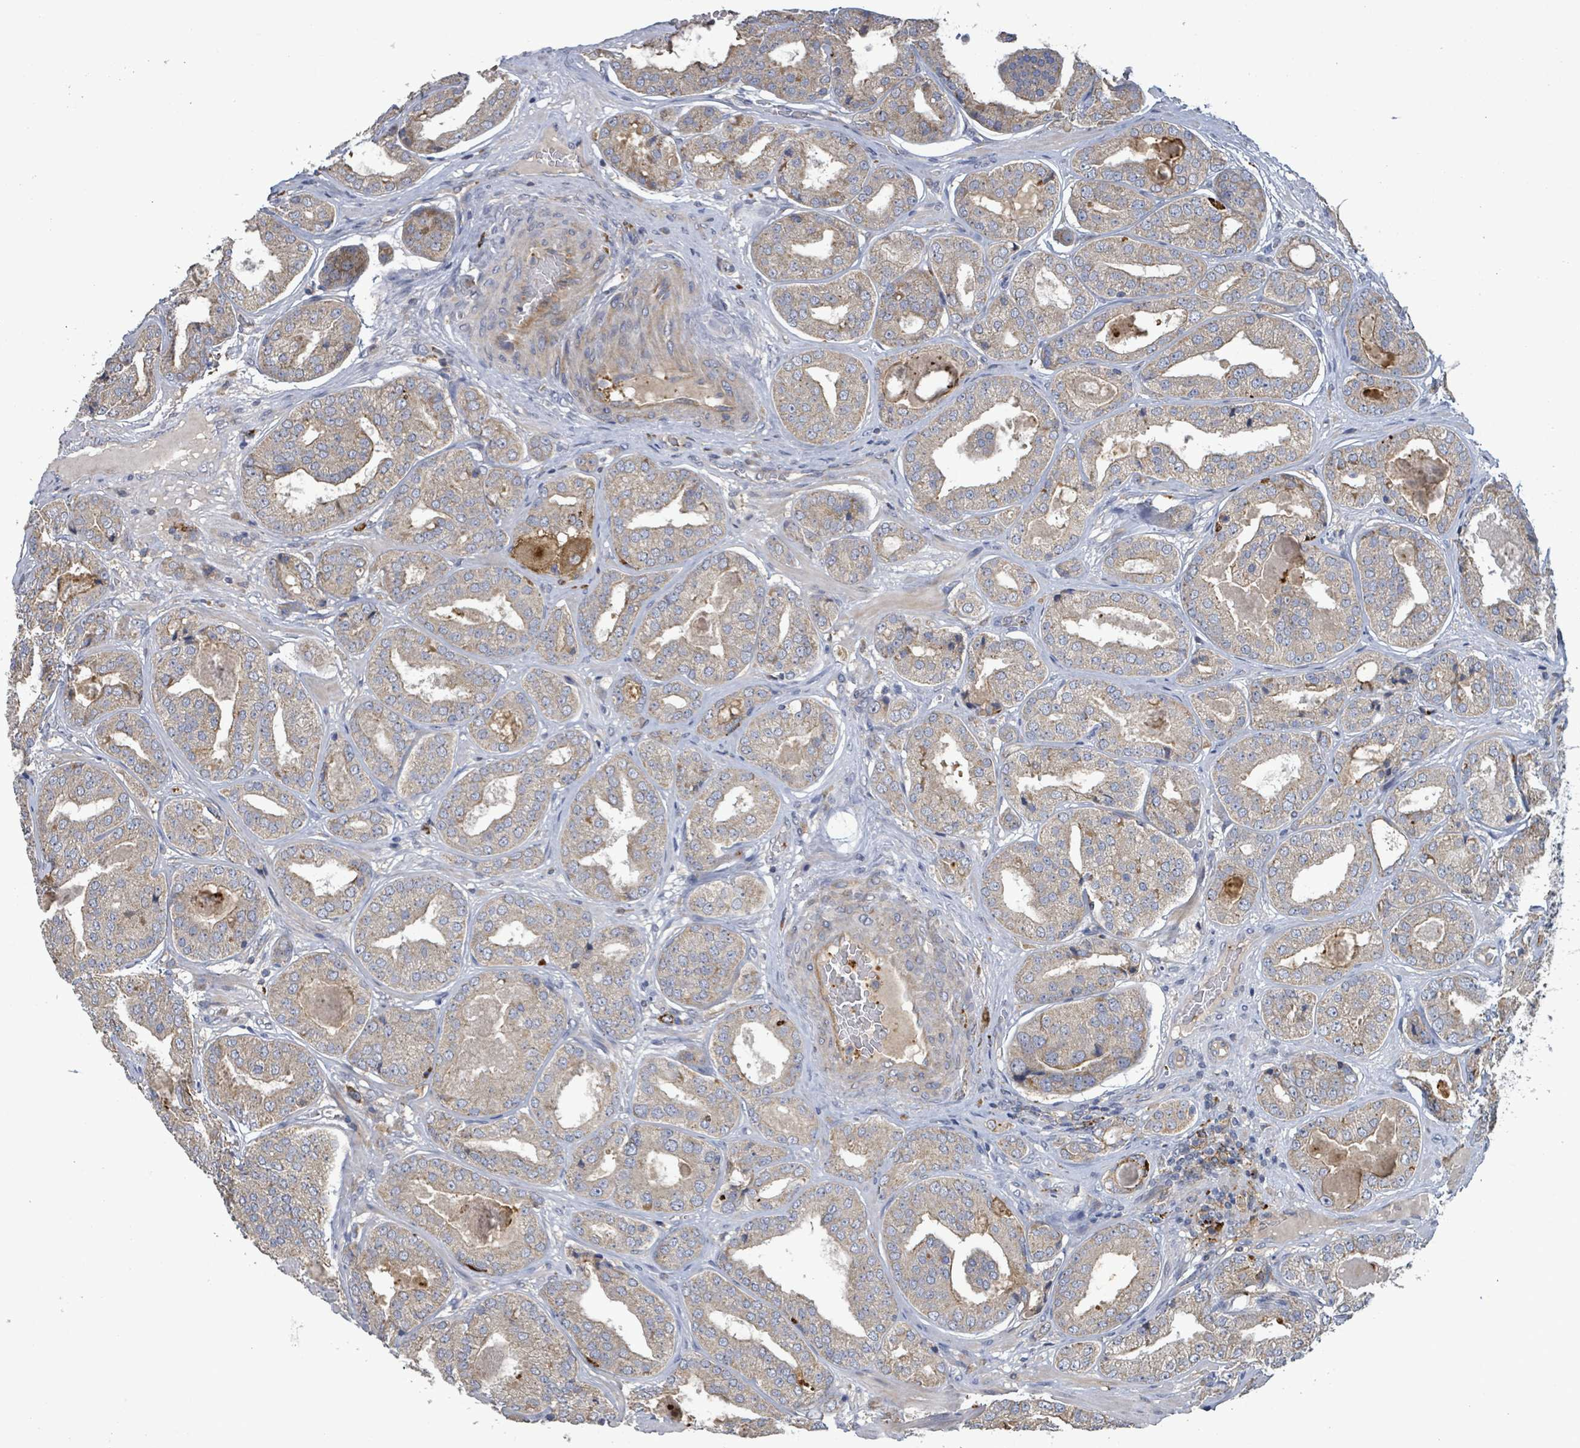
{"staining": {"intensity": "weak", "quantity": "25%-75%", "location": "cytoplasmic/membranous"}, "tissue": "prostate cancer", "cell_type": "Tumor cells", "image_type": "cancer", "snomed": [{"axis": "morphology", "description": "Adenocarcinoma, High grade"}, {"axis": "topography", "description": "Prostate"}], "caption": "DAB immunohistochemical staining of high-grade adenocarcinoma (prostate) displays weak cytoplasmic/membranous protein expression in approximately 25%-75% of tumor cells.", "gene": "PLAAT1", "patient": {"sex": "male", "age": 63}}